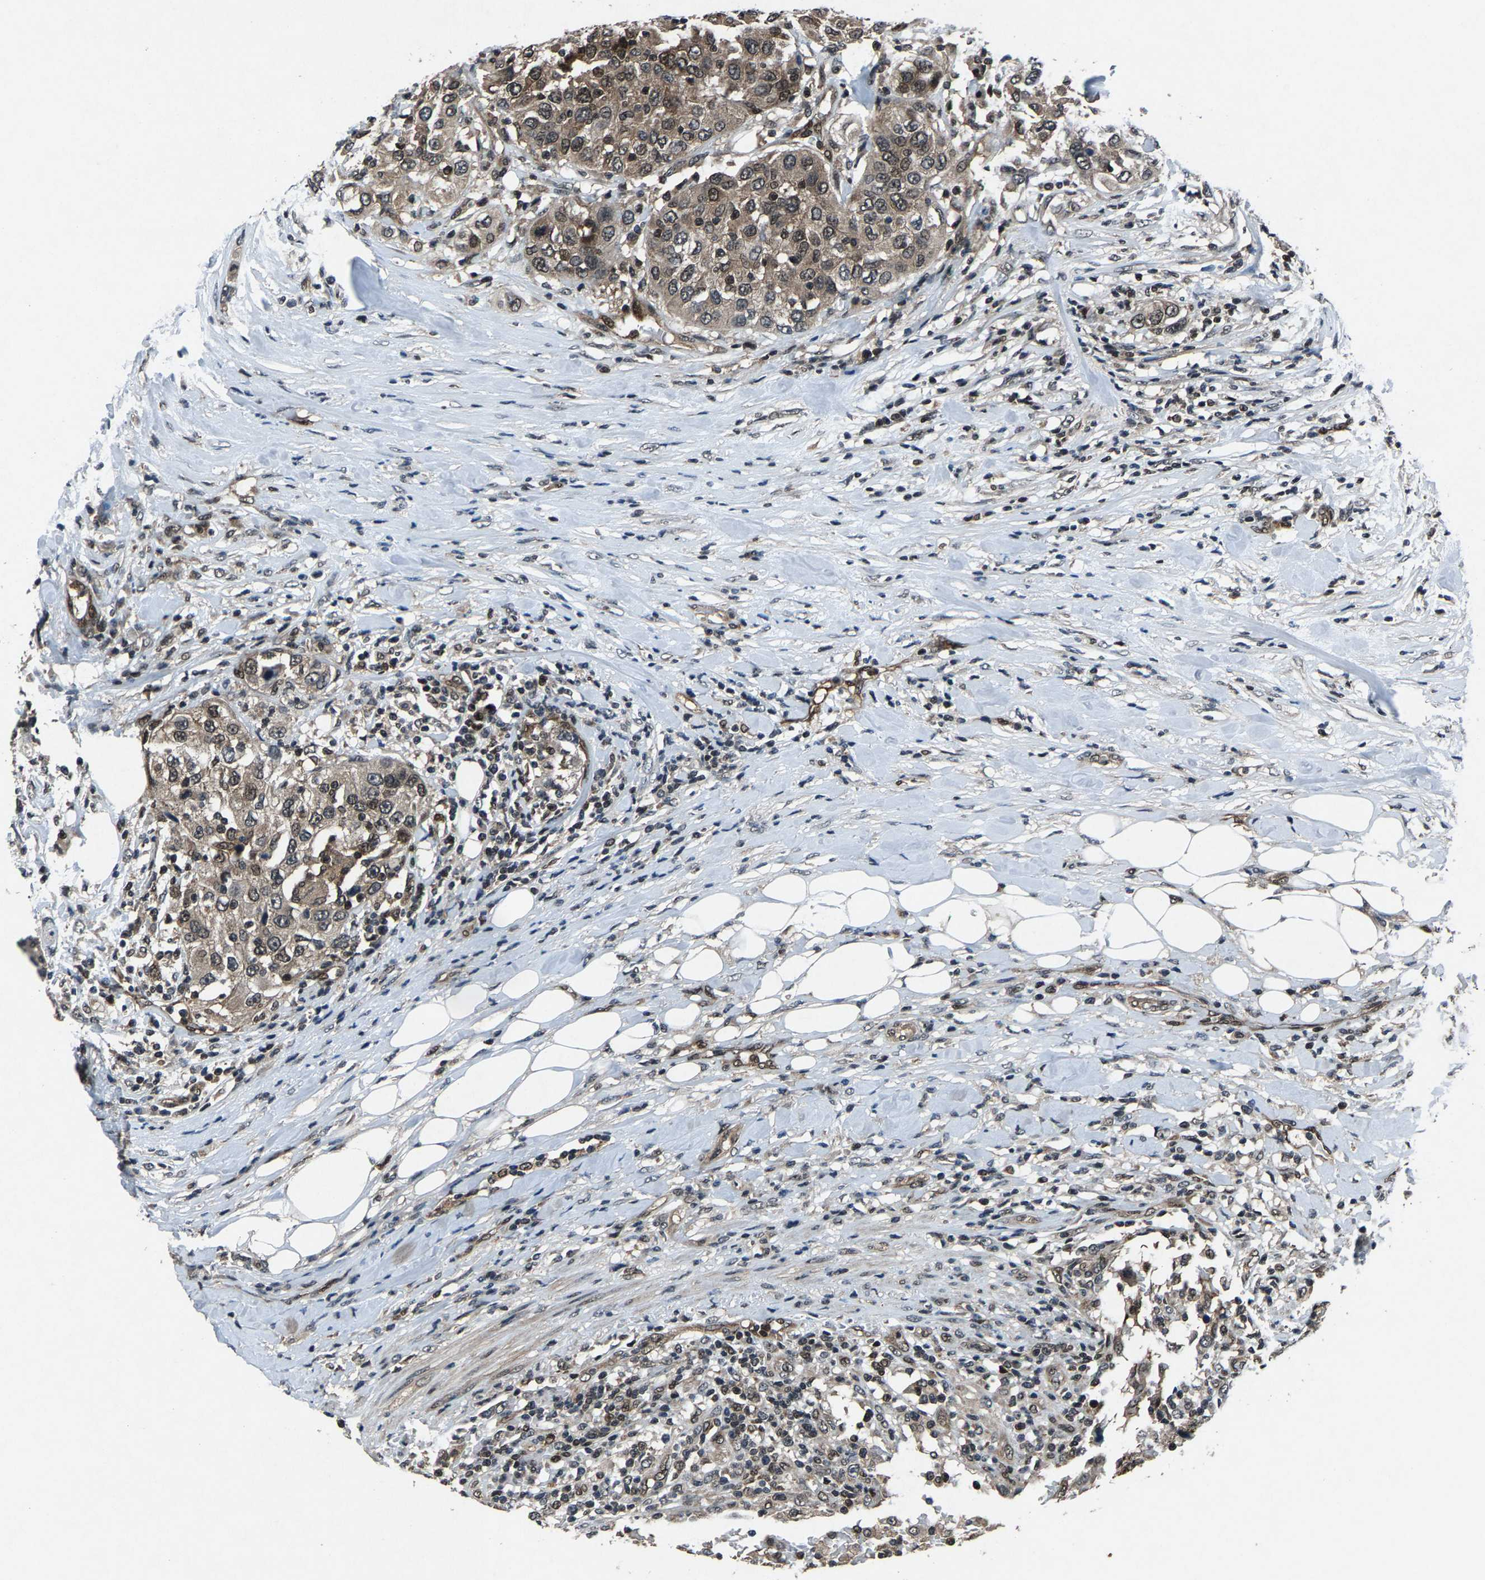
{"staining": {"intensity": "weak", "quantity": ">75%", "location": "cytoplasmic/membranous,nuclear"}, "tissue": "urothelial cancer", "cell_type": "Tumor cells", "image_type": "cancer", "snomed": [{"axis": "morphology", "description": "Urothelial carcinoma, High grade"}, {"axis": "topography", "description": "Urinary bladder"}], "caption": "Urothelial carcinoma (high-grade) was stained to show a protein in brown. There is low levels of weak cytoplasmic/membranous and nuclear positivity in approximately >75% of tumor cells. The staining was performed using DAB (3,3'-diaminobenzidine) to visualize the protein expression in brown, while the nuclei were stained in blue with hematoxylin (Magnification: 20x).", "gene": "ATXN3", "patient": {"sex": "female", "age": 80}}